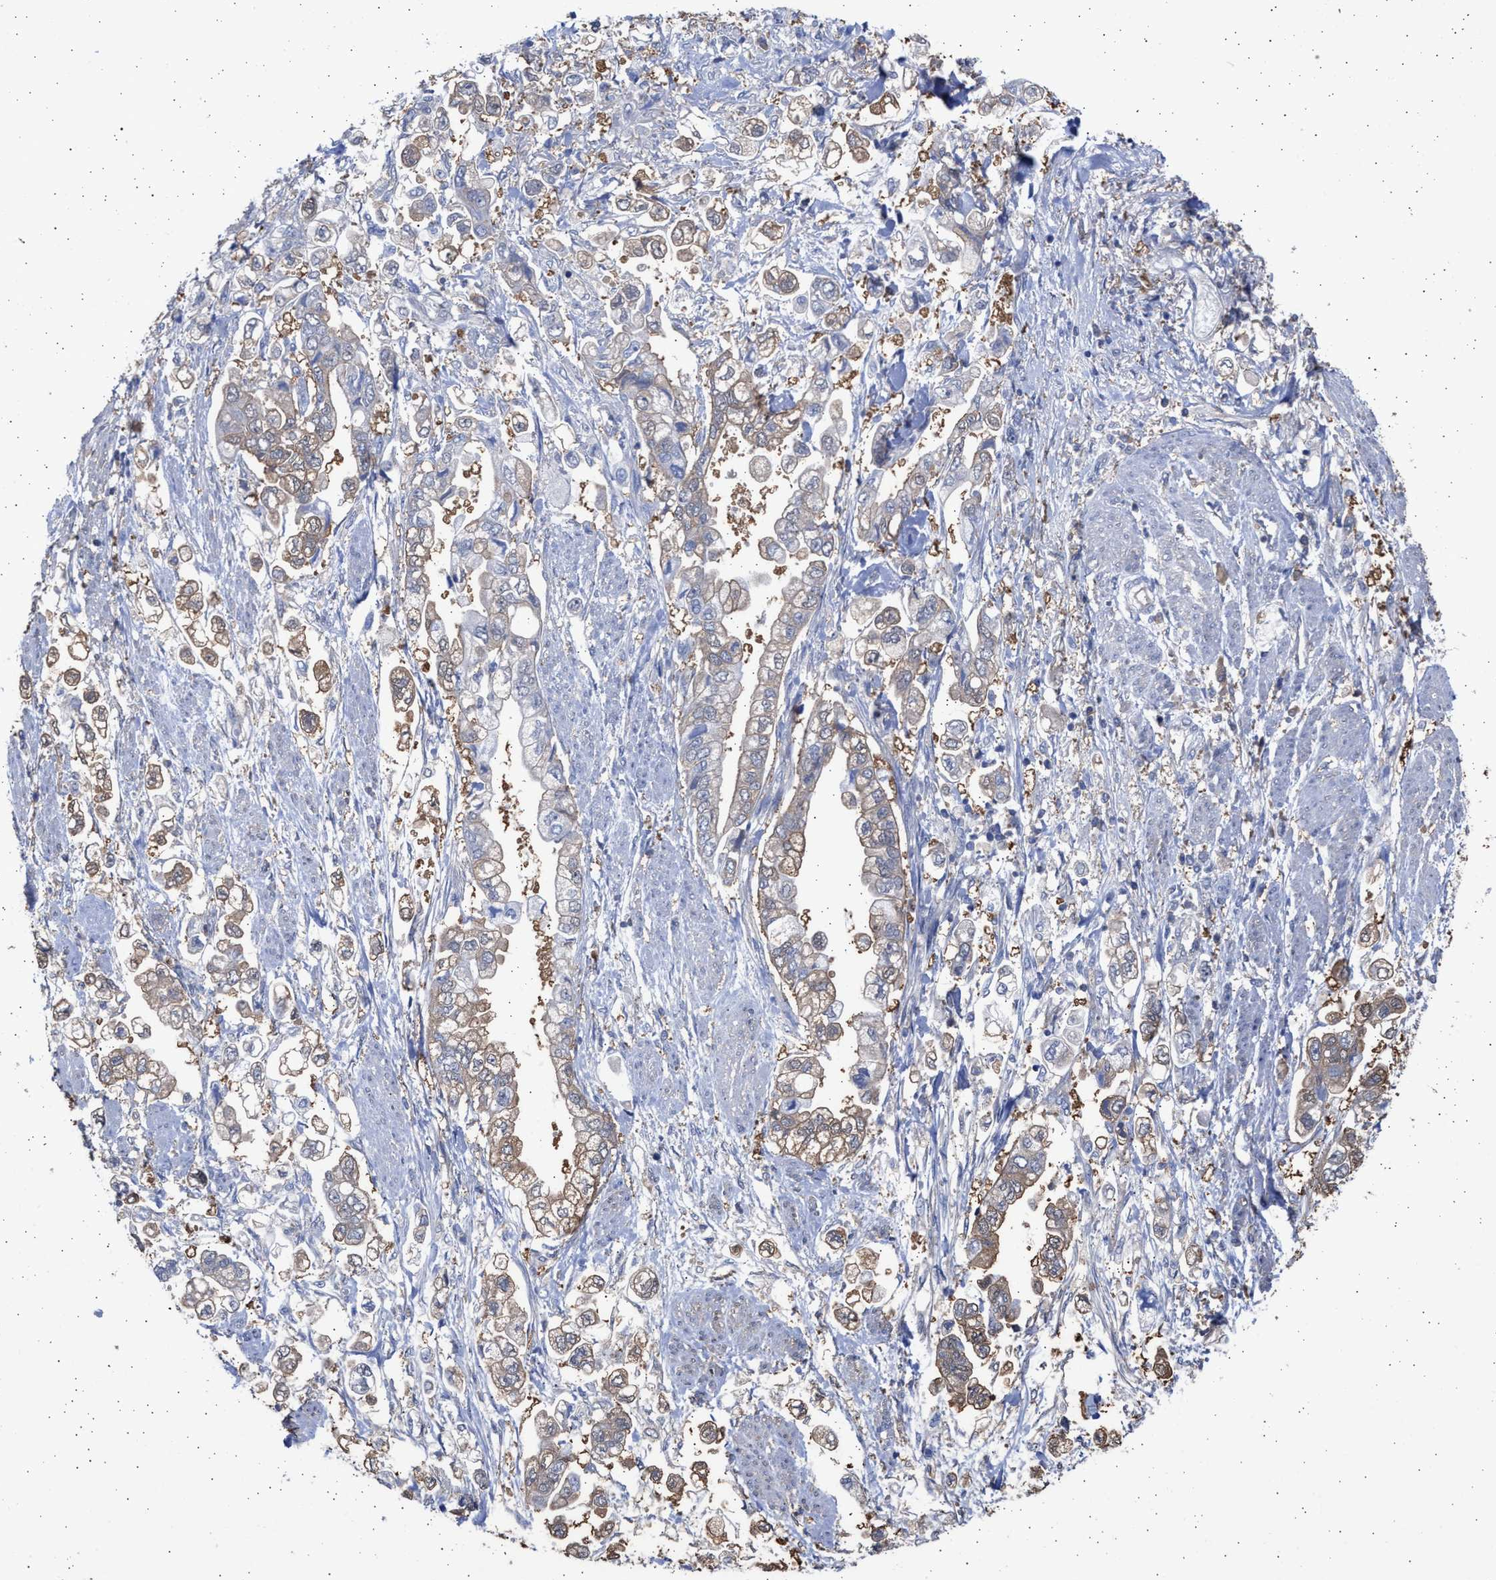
{"staining": {"intensity": "weak", "quantity": "25%-75%", "location": "cytoplasmic/membranous"}, "tissue": "stomach cancer", "cell_type": "Tumor cells", "image_type": "cancer", "snomed": [{"axis": "morphology", "description": "Normal tissue, NOS"}, {"axis": "morphology", "description": "Adenocarcinoma, NOS"}, {"axis": "topography", "description": "Stomach"}], "caption": "The image shows a brown stain indicating the presence of a protein in the cytoplasmic/membranous of tumor cells in adenocarcinoma (stomach).", "gene": "ALDOC", "patient": {"sex": "male", "age": 62}}